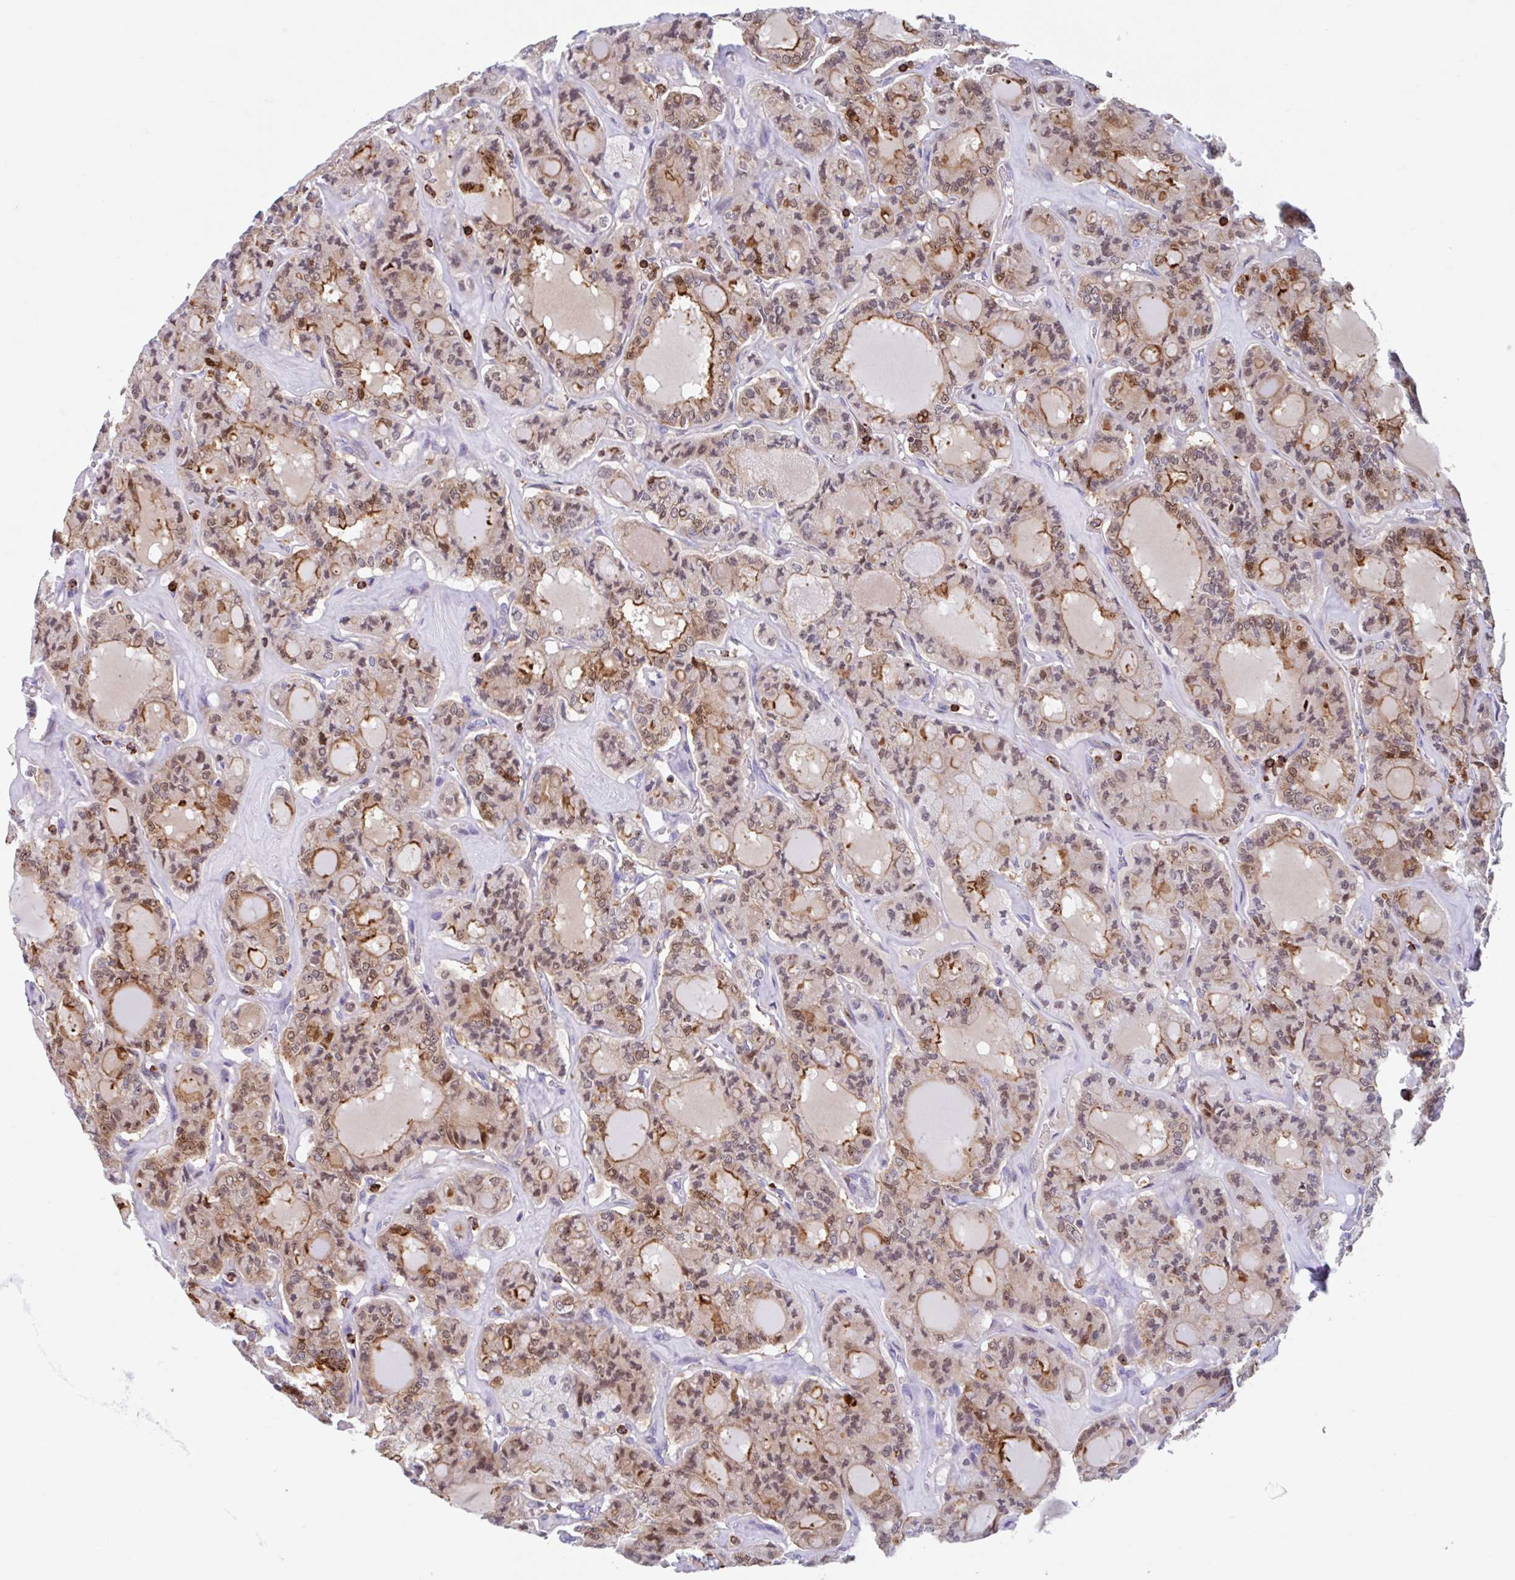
{"staining": {"intensity": "moderate", "quantity": "25%-75%", "location": "cytoplasmic/membranous,nuclear"}, "tissue": "thyroid cancer", "cell_type": "Tumor cells", "image_type": "cancer", "snomed": [{"axis": "morphology", "description": "Papillary adenocarcinoma, NOS"}, {"axis": "topography", "description": "Thyroid gland"}], "caption": "Approximately 25%-75% of tumor cells in human thyroid papillary adenocarcinoma exhibit moderate cytoplasmic/membranous and nuclear protein positivity as visualized by brown immunohistochemical staining.", "gene": "EFHD1", "patient": {"sex": "male", "age": 87}}